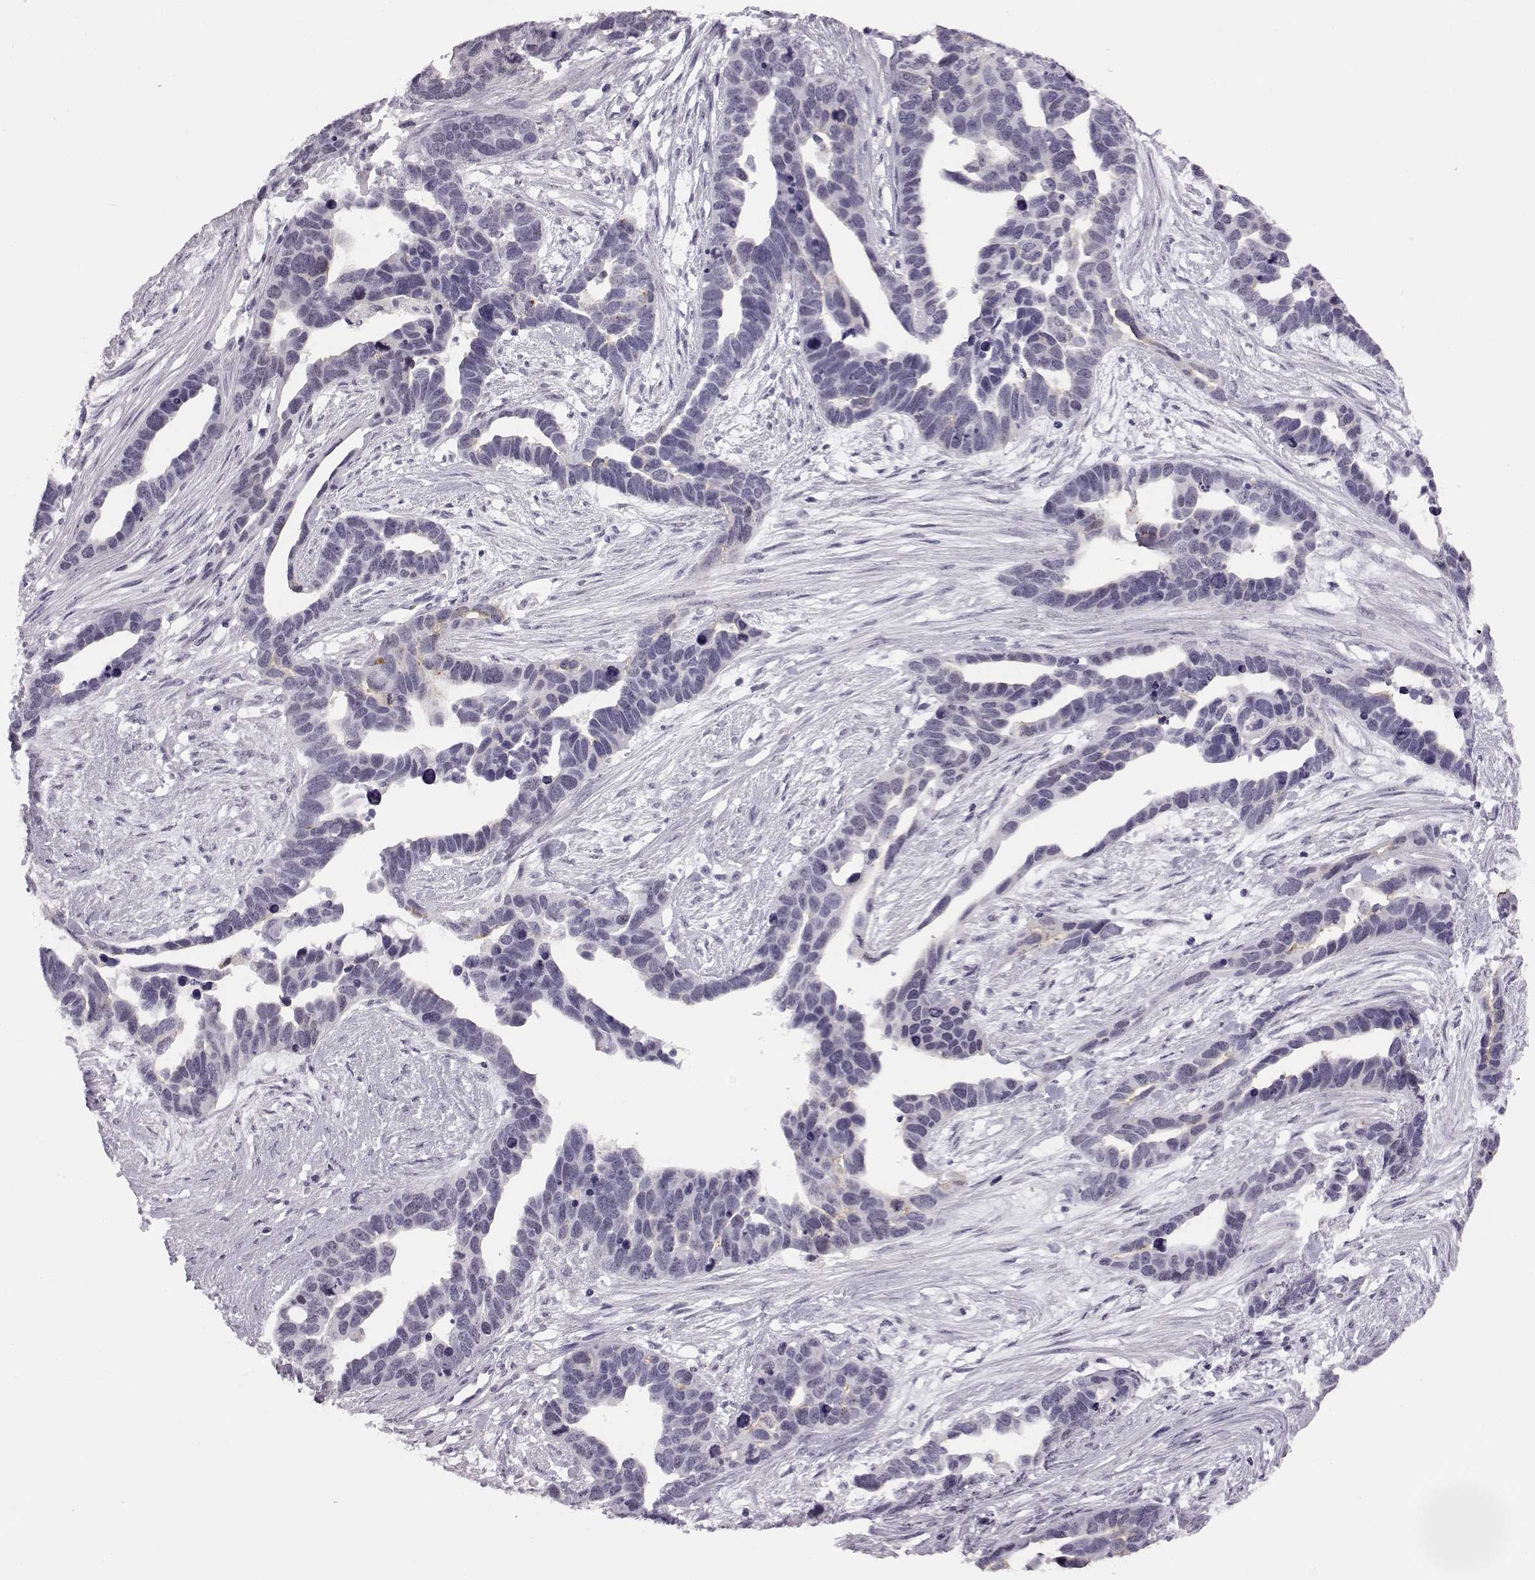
{"staining": {"intensity": "negative", "quantity": "none", "location": "none"}, "tissue": "ovarian cancer", "cell_type": "Tumor cells", "image_type": "cancer", "snomed": [{"axis": "morphology", "description": "Cystadenocarcinoma, serous, NOS"}, {"axis": "topography", "description": "Ovary"}], "caption": "High power microscopy photomicrograph of an immunohistochemistry (IHC) image of ovarian cancer (serous cystadenocarcinoma), revealing no significant expression in tumor cells. The staining is performed using DAB (3,3'-diaminobenzidine) brown chromogen with nuclei counter-stained in using hematoxylin.", "gene": "ADGRG2", "patient": {"sex": "female", "age": 54}}